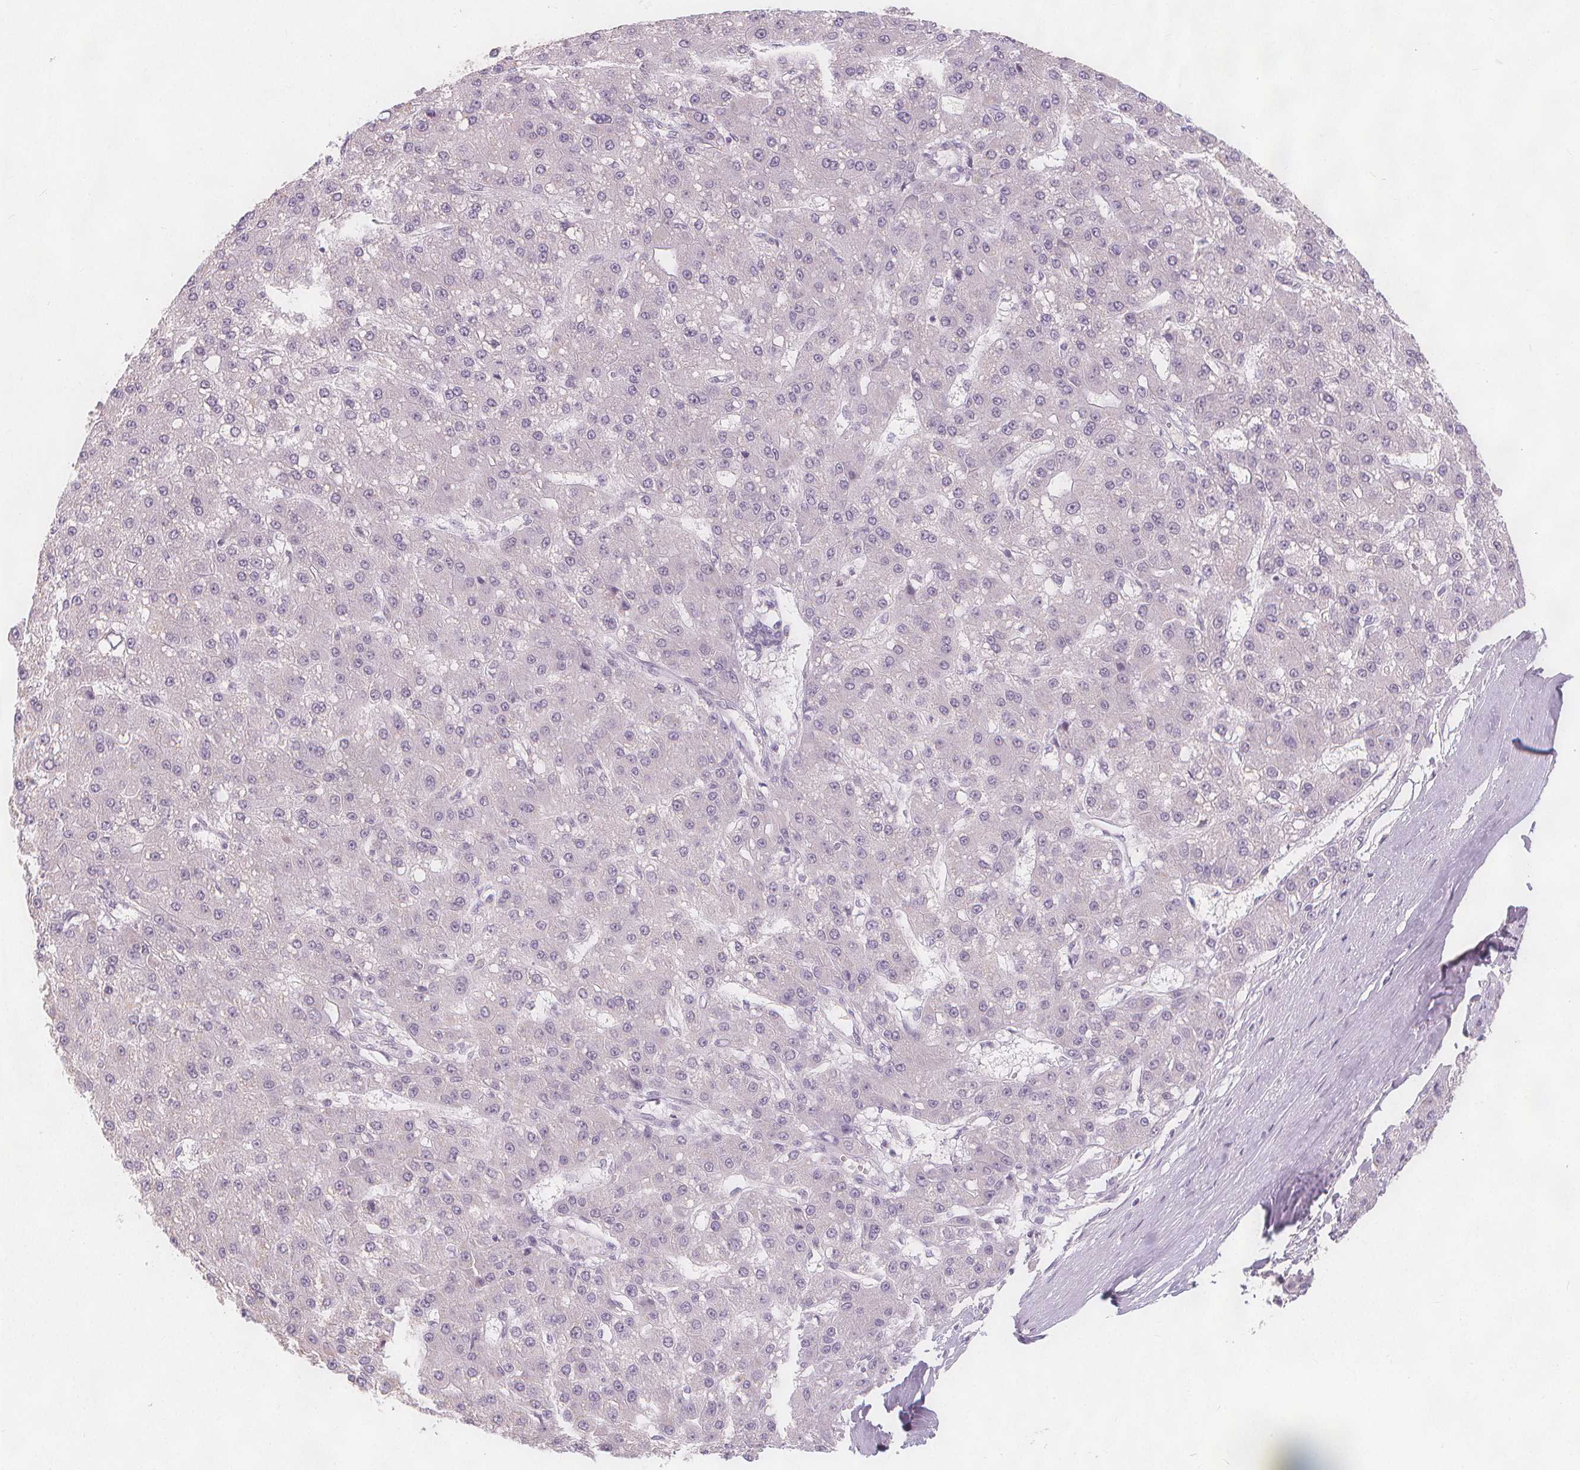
{"staining": {"intensity": "negative", "quantity": "none", "location": "none"}, "tissue": "liver cancer", "cell_type": "Tumor cells", "image_type": "cancer", "snomed": [{"axis": "morphology", "description": "Carcinoma, Hepatocellular, NOS"}, {"axis": "topography", "description": "Liver"}], "caption": "Immunohistochemistry of liver cancer shows no positivity in tumor cells. The staining is performed using DAB brown chromogen with nuclei counter-stained in using hematoxylin.", "gene": "TIPIN", "patient": {"sex": "male", "age": 67}}